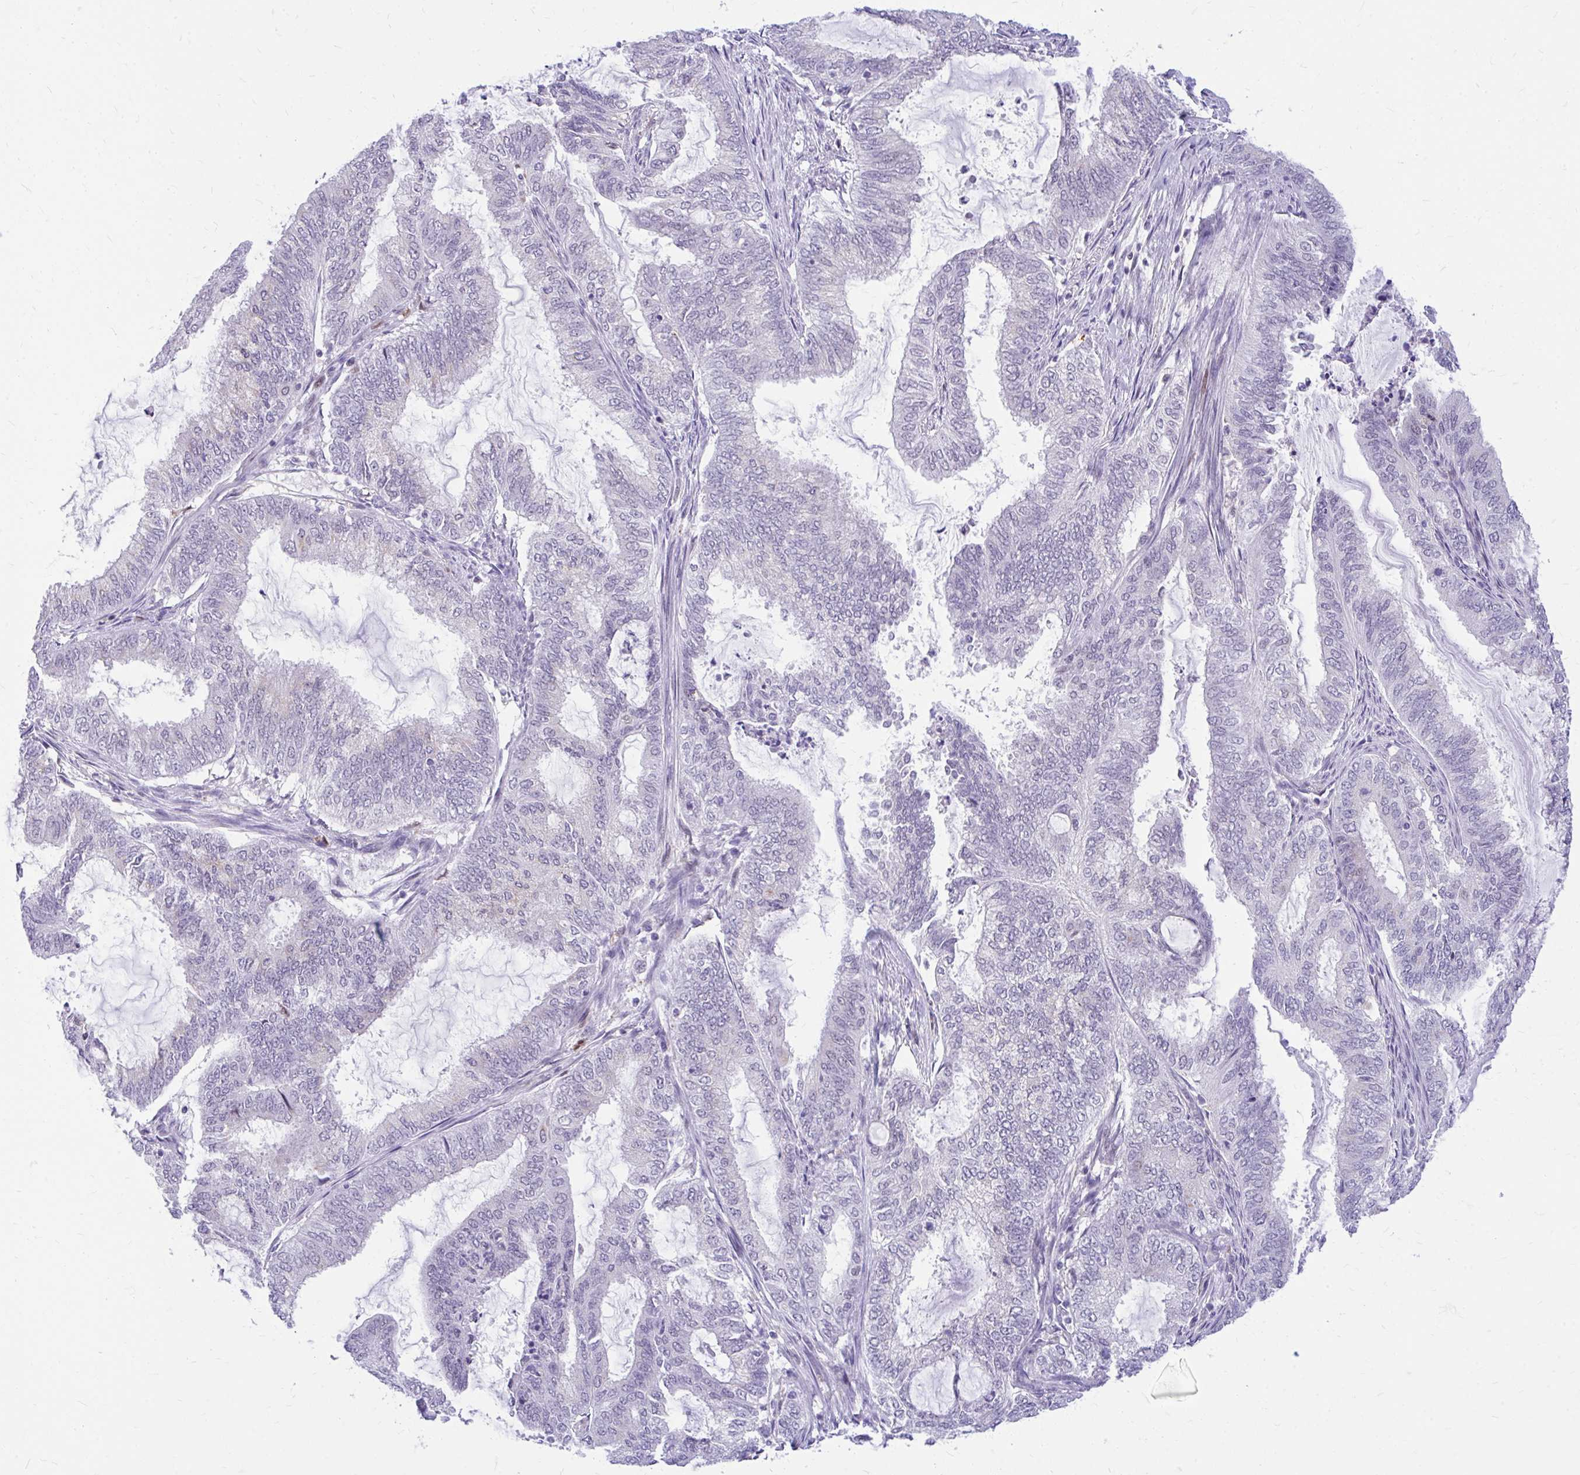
{"staining": {"intensity": "negative", "quantity": "none", "location": "none"}, "tissue": "endometrial cancer", "cell_type": "Tumor cells", "image_type": "cancer", "snomed": [{"axis": "morphology", "description": "Adenocarcinoma, NOS"}, {"axis": "topography", "description": "Endometrium"}], "caption": "Immunohistochemistry (IHC) histopathology image of human adenocarcinoma (endometrial) stained for a protein (brown), which reveals no positivity in tumor cells.", "gene": "GLB1L2", "patient": {"sex": "female", "age": 51}}